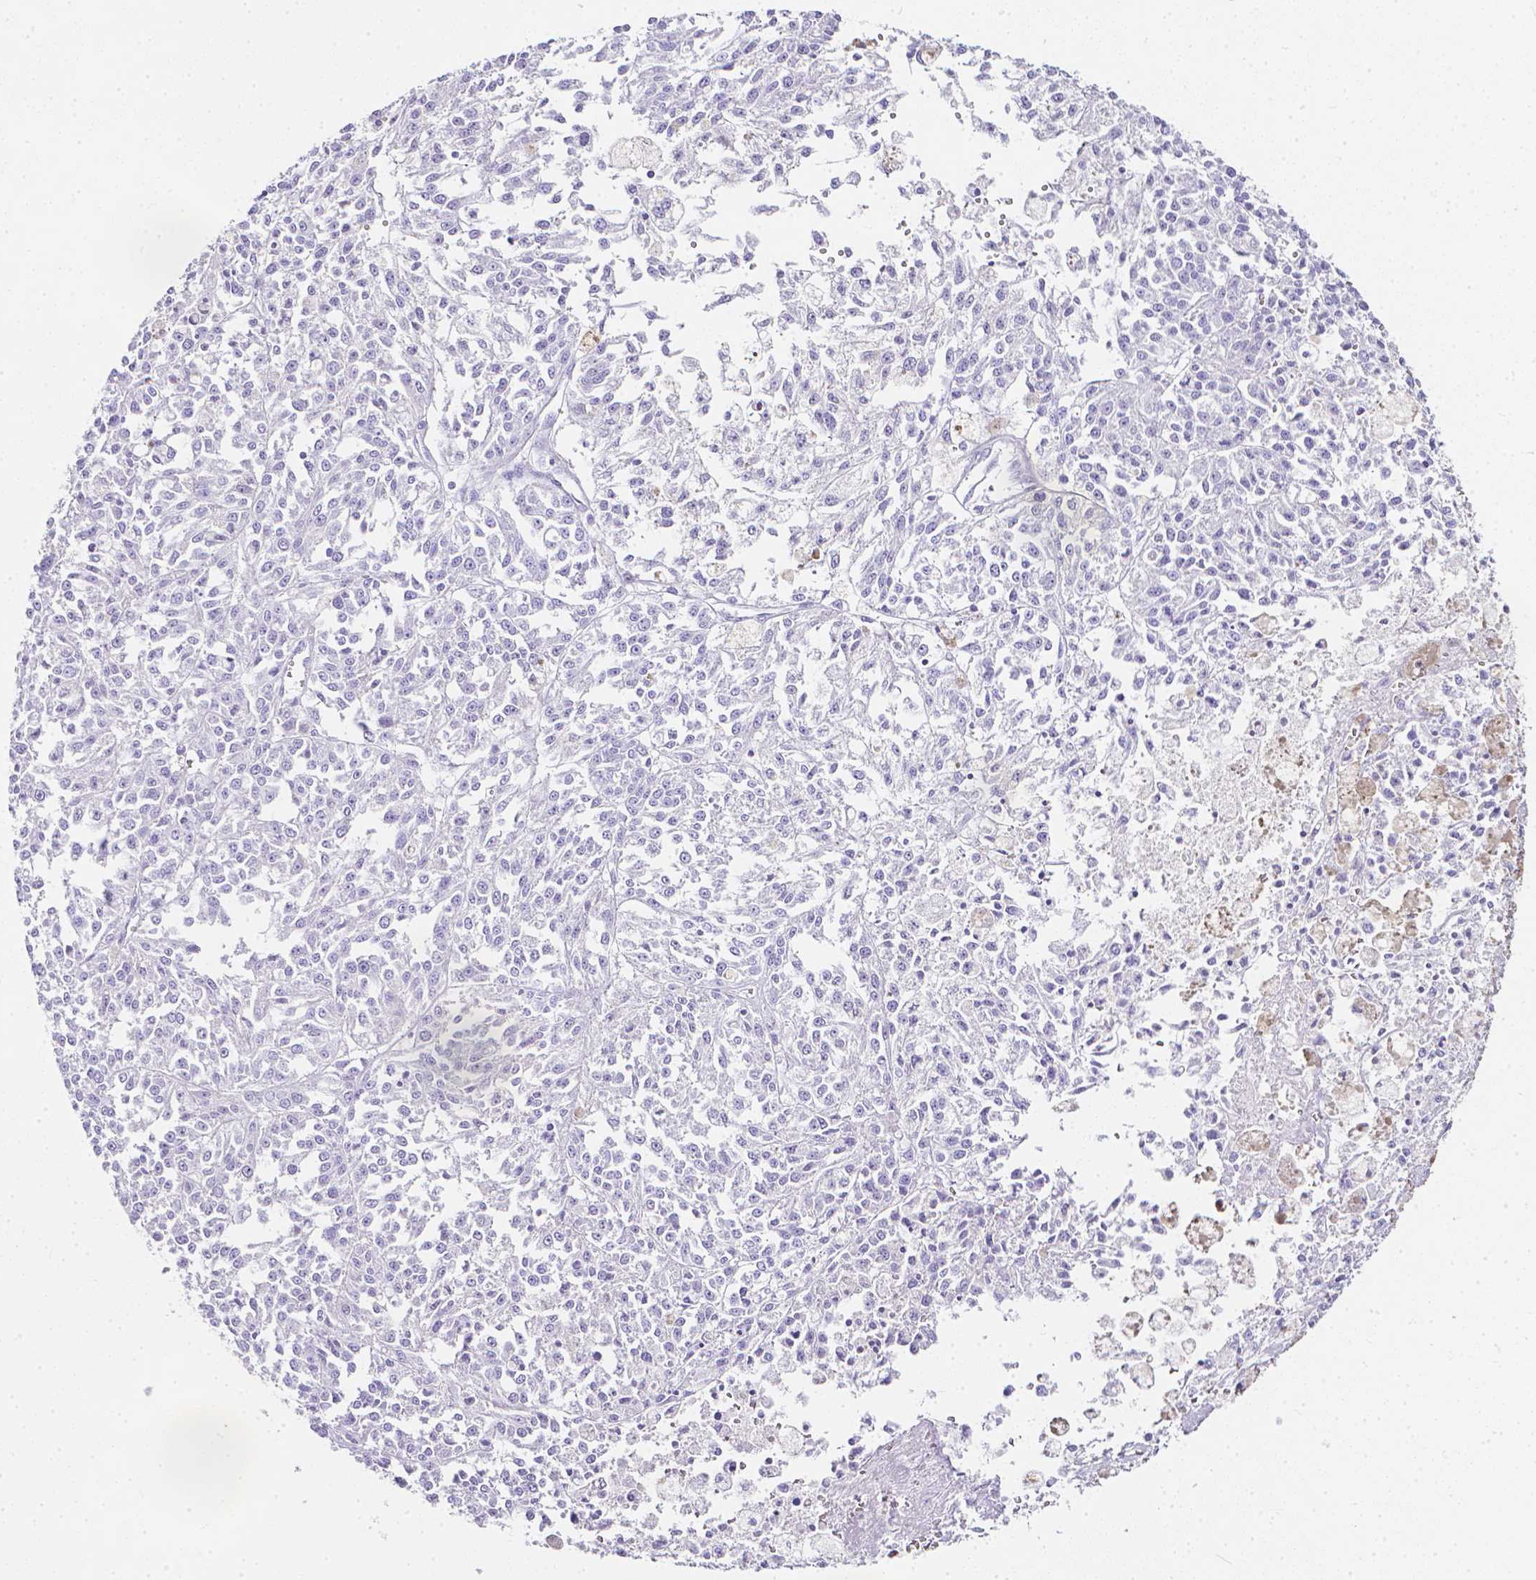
{"staining": {"intensity": "negative", "quantity": "none", "location": "none"}, "tissue": "melanoma", "cell_type": "Tumor cells", "image_type": "cancer", "snomed": [{"axis": "morphology", "description": "Malignant melanoma, NOS"}, {"axis": "topography", "description": "Skin"}], "caption": "The image exhibits no significant positivity in tumor cells of malignant melanoma.", "gene": "LGALS4", "patient": {"sex": "female", "age": 64}}